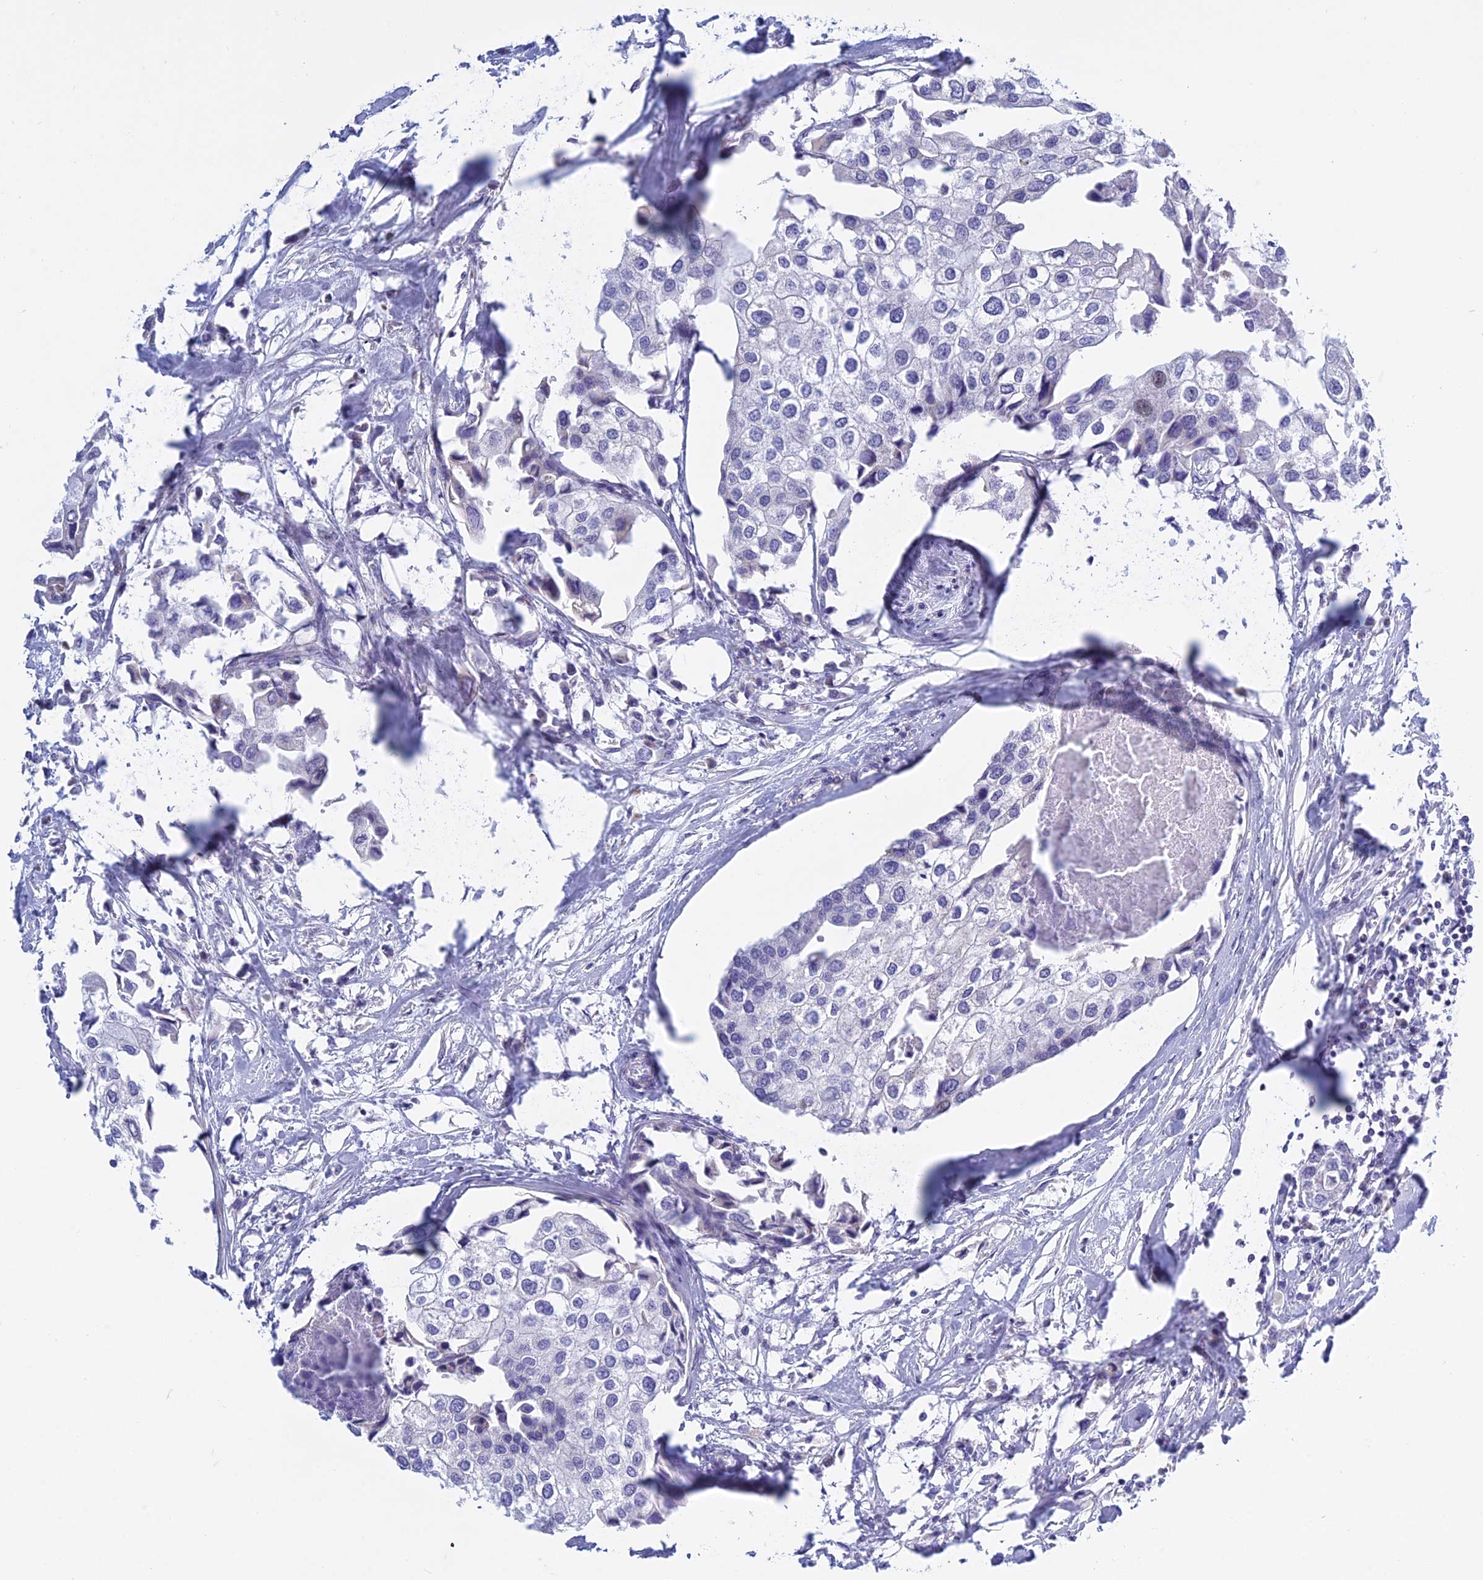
{"staining": {"intensity": "negative", "quantity": "none", "location": "none"}, "tissue": "urothelial cancer", "cell_type": "Tumor cells", "image_type": "cancer", "snomed": [{"axis": "morphology", "description": "Urothelial carcinoma, High grade"}, {"axis": "topography", "description": "Urinary bladder"}], "caption": "This histopathology image is of urothelial cancer stained with immunohistochemistry (IHC) to label a protein in brown with the nuclei are counter-stained blue. There is no positivity in tumor cells.", "gene": "KLF14", "patient": {"sex": "male", "age": 64}}